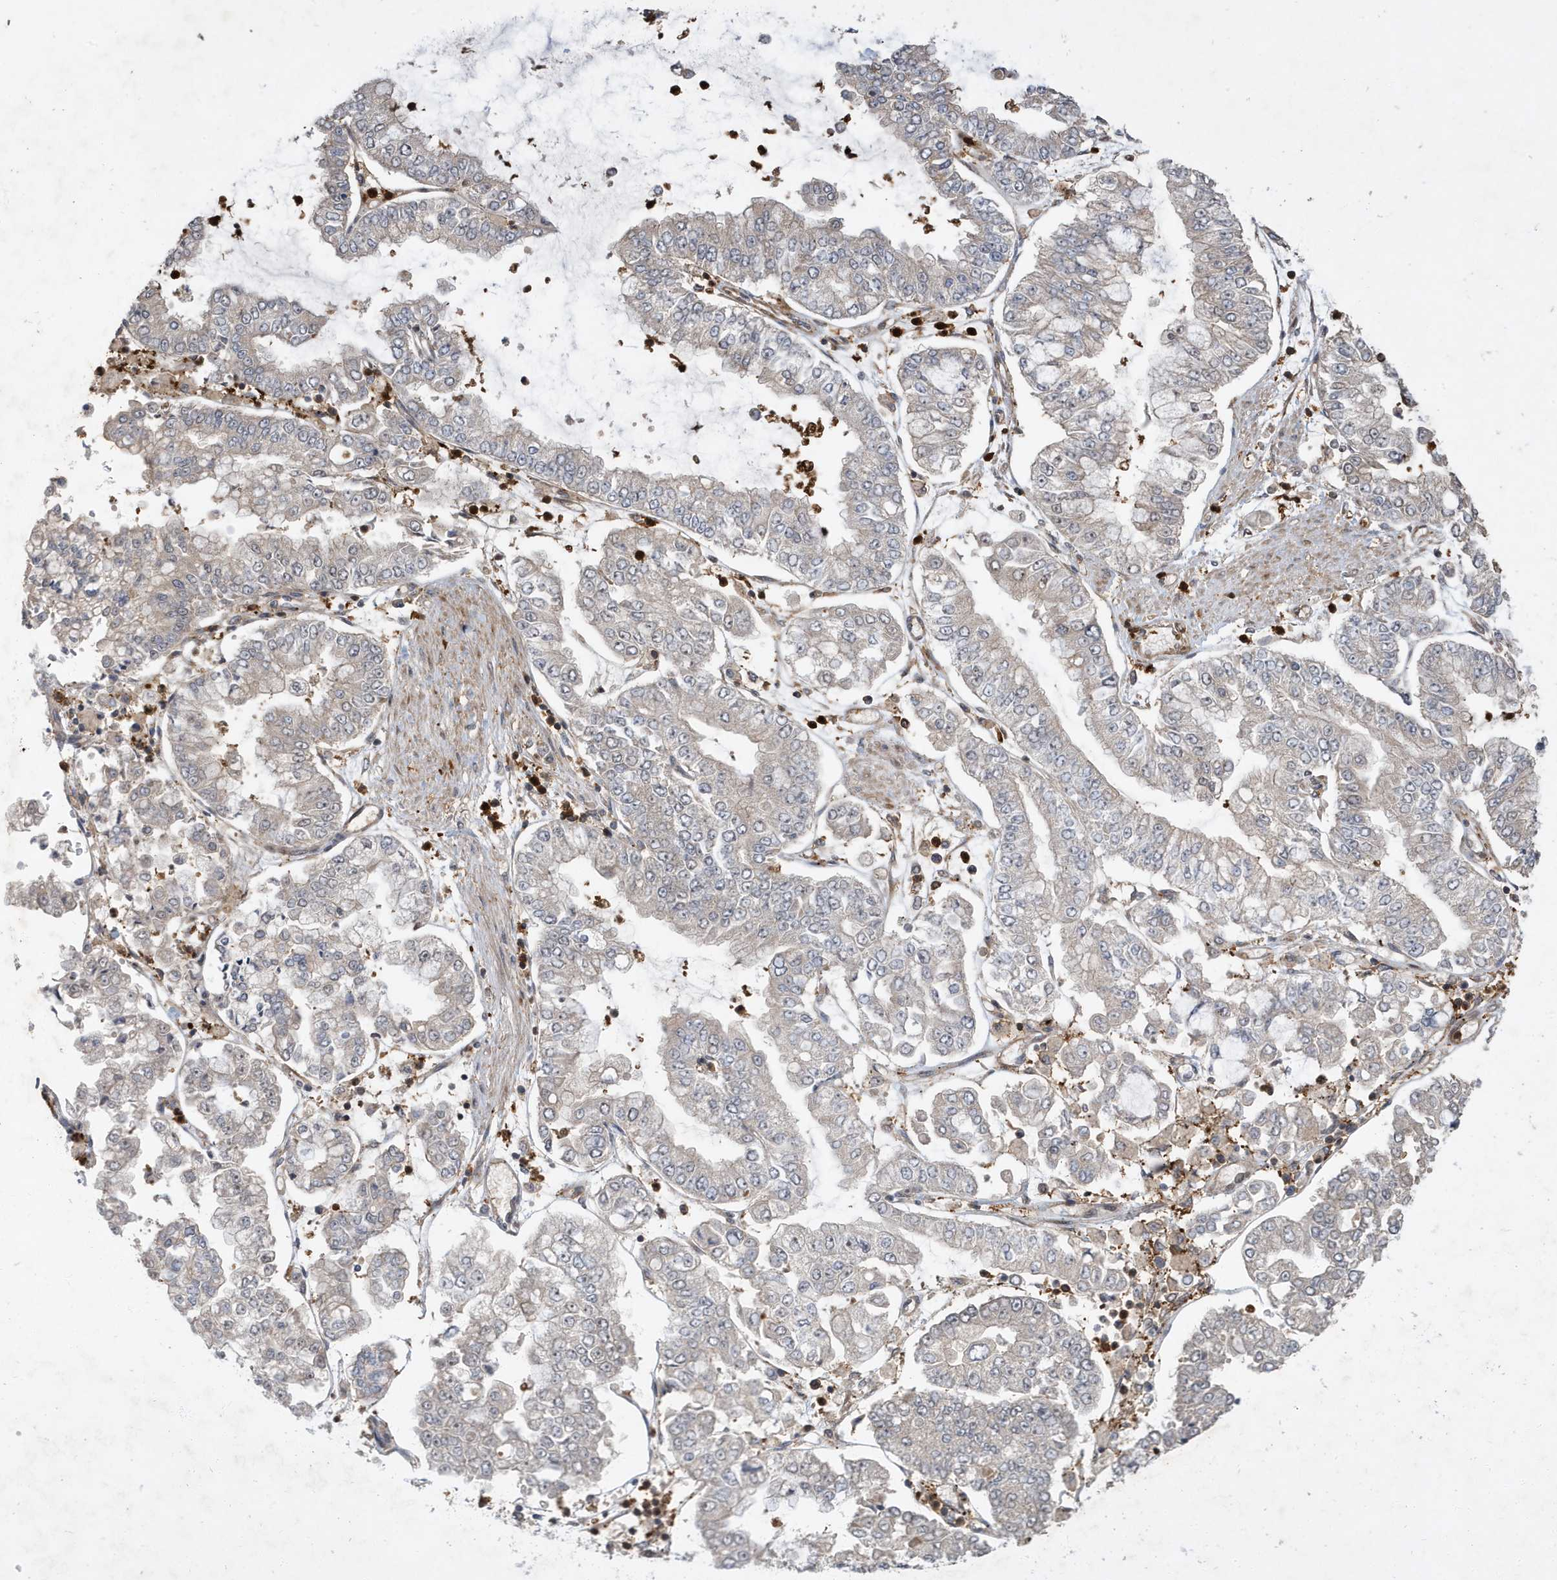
{"staining": {"intensity": "weak", "quantity": "<25%", "location": "cytoplasmic/membranous"}, "tissue": "stomach cancer", "cell_type": "Tumor cells", "image_type": "cancer", "snomed": [{"axis": "morphology", "description": "Adenocarcinoma, NOS"}, {"axis": "topography", "description": "Stomach"}], "caption": "An immunohistochemistry (IHC) image of stomach cancer is shown. There is no staining in tumor cells of stomach cancer.", "gene": "LAPTM4A", "patient": {"sex": "male", "age": 76}}